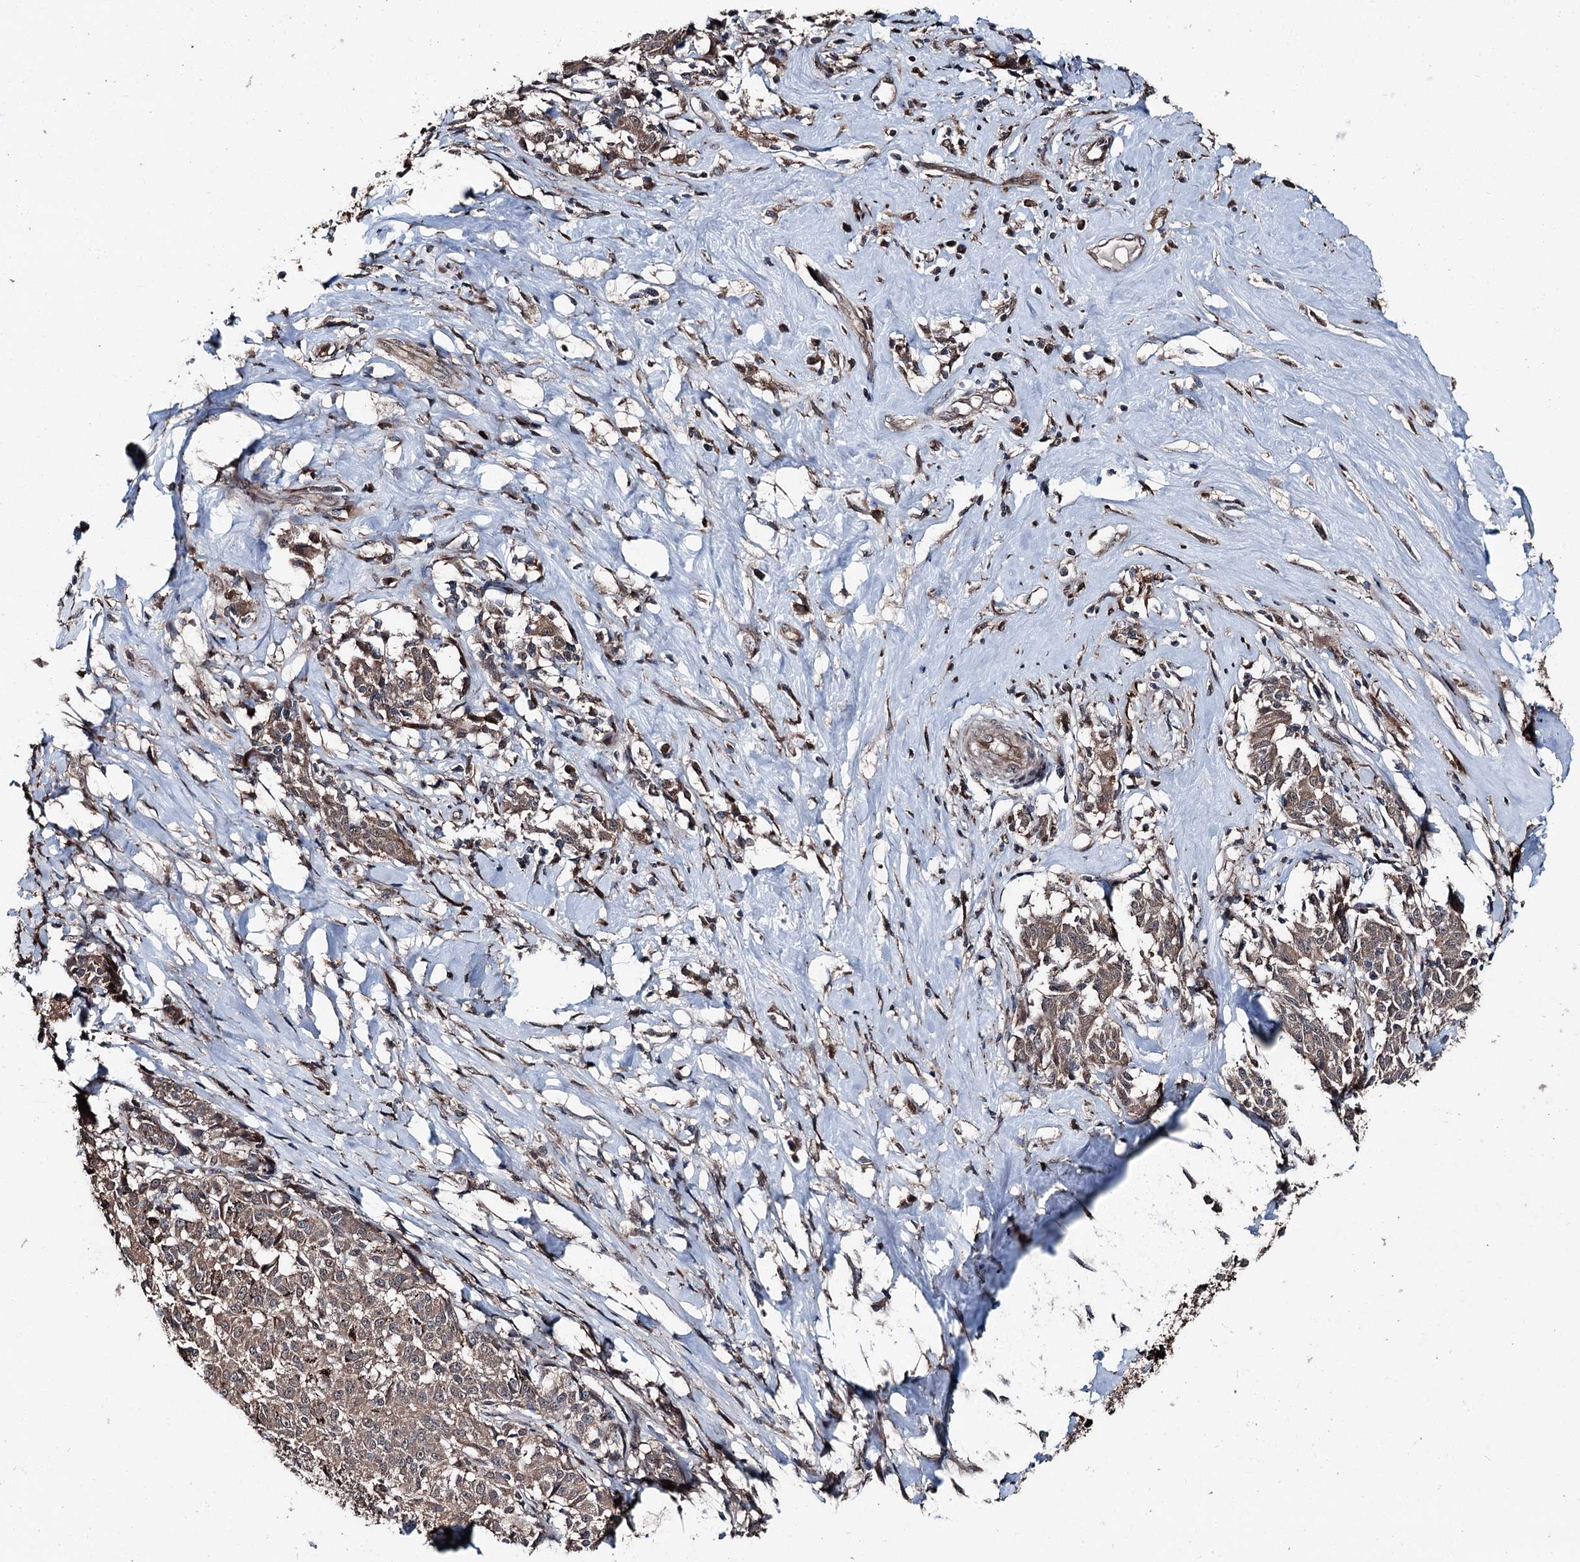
{"staining": {"intensity": "moderate", "quantity": ">75%", "location": "cytoplasmic/membranous"}, "tissue": "melanoma", "cell_type": "Tumor cells", "image_type": "cancer", "snomed": [{"axis": "morphology", "description": "Malignant melanoma, NOS"}, {"axis": "topography", "description": "Skin"}], "caption": "Human melanoma stained with a protein marker shows moderate staining in tumor cells.", "gene": "PSMD13", "patient": {"sex": "female", "age": 72}}